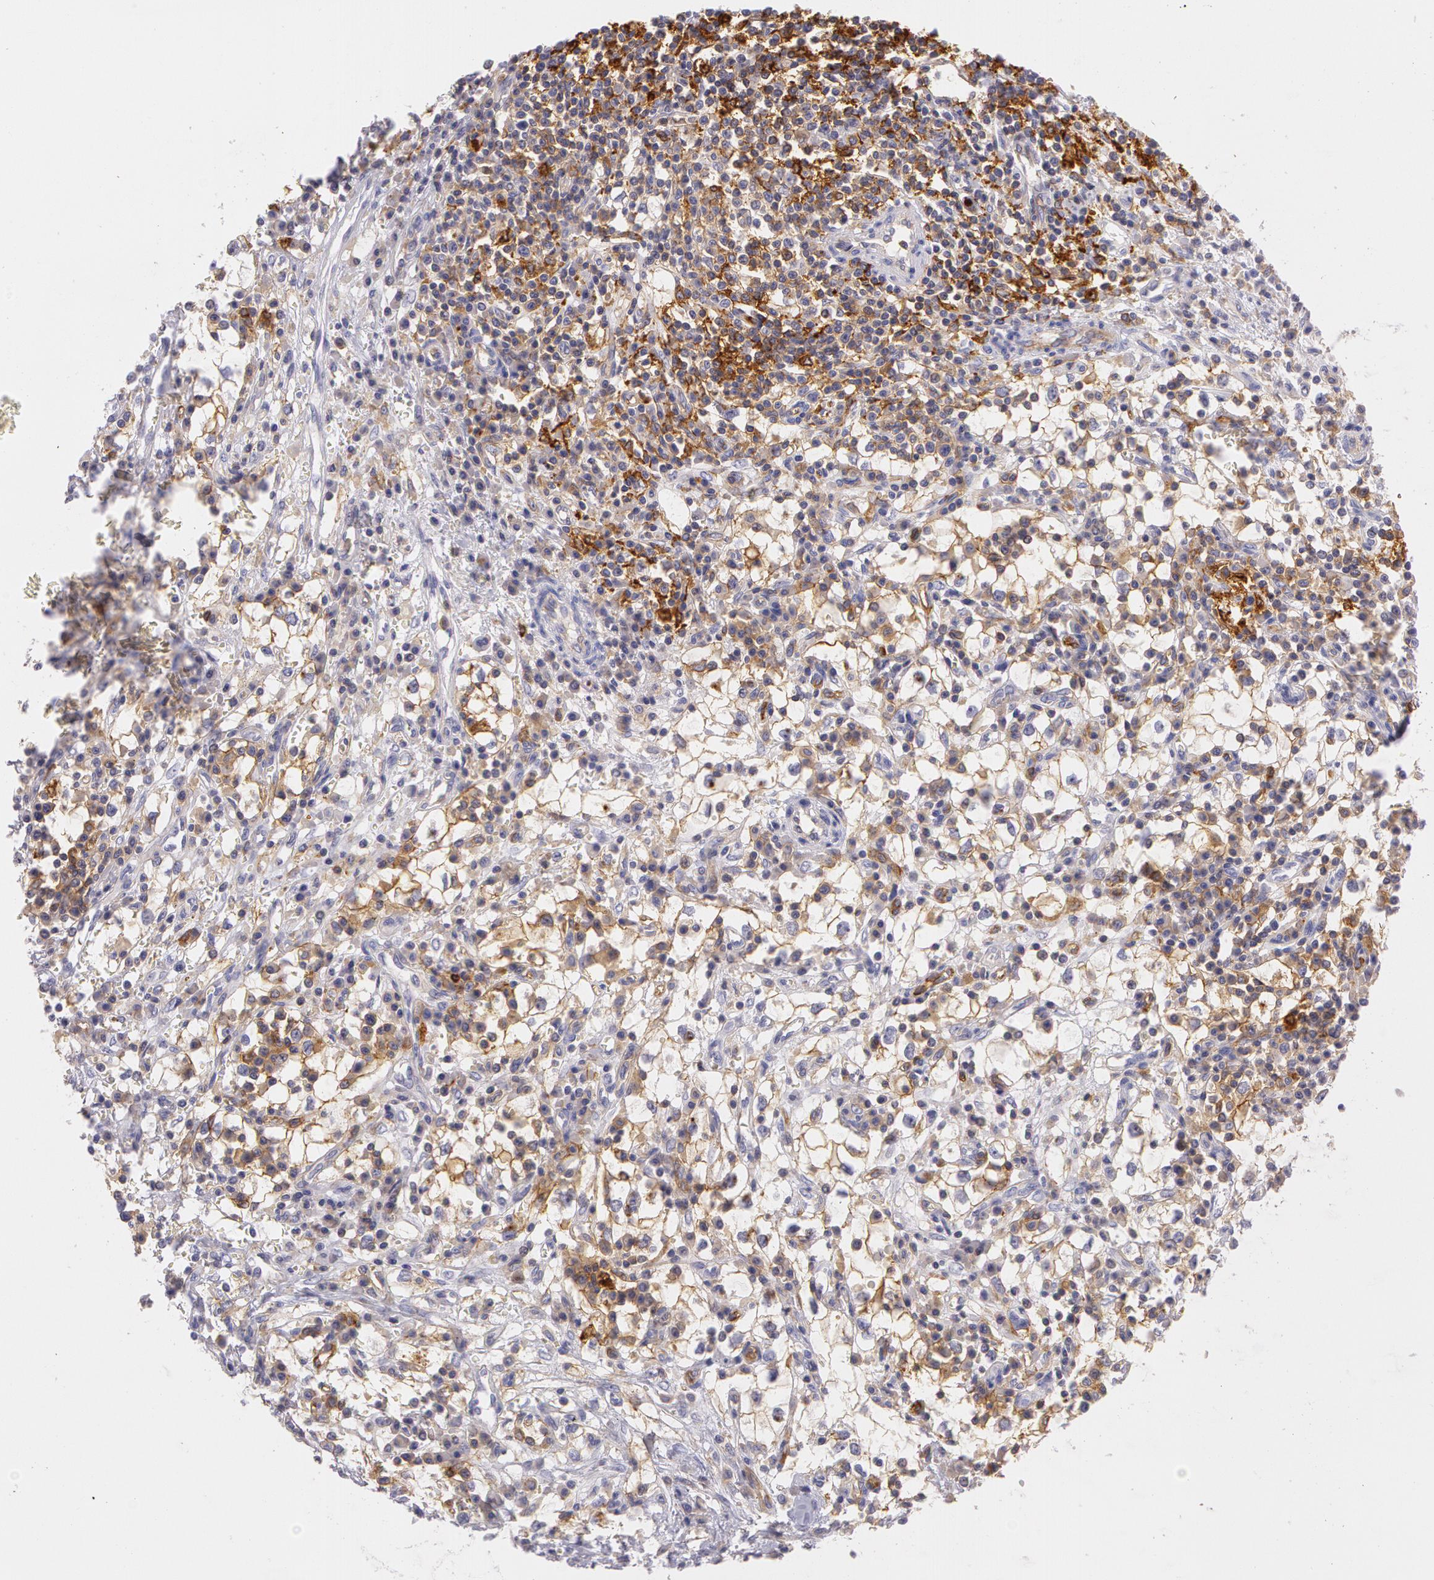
{"staining": {"intensity": "moderate", "quantity": "25%-75%", "location": "cytoplasmic/membranous"}, "tissue": "renal cancer", "cell_type": "Tumor cells", "image_type": "cancer", "snomed": [{"axis": "morphology", "description": "Adenocarcinoma, NOS"}, {"axis": "topography", "description": "Kidney"}], "caption": "IHC staining of adenocarcinoma (renal), which exhibits medium levels of moderate cytoplasmic/membranous staining in approximately 25%-75% of tumor cells indicating moderate cytoplasmic/membranous protein staining. The staining was performed using DAB (brown) for protein detection and nuclei were counterstained in hematoxylin (blue).", "gene": "LY75", "patient": {"sex": "male", "age": 82}}